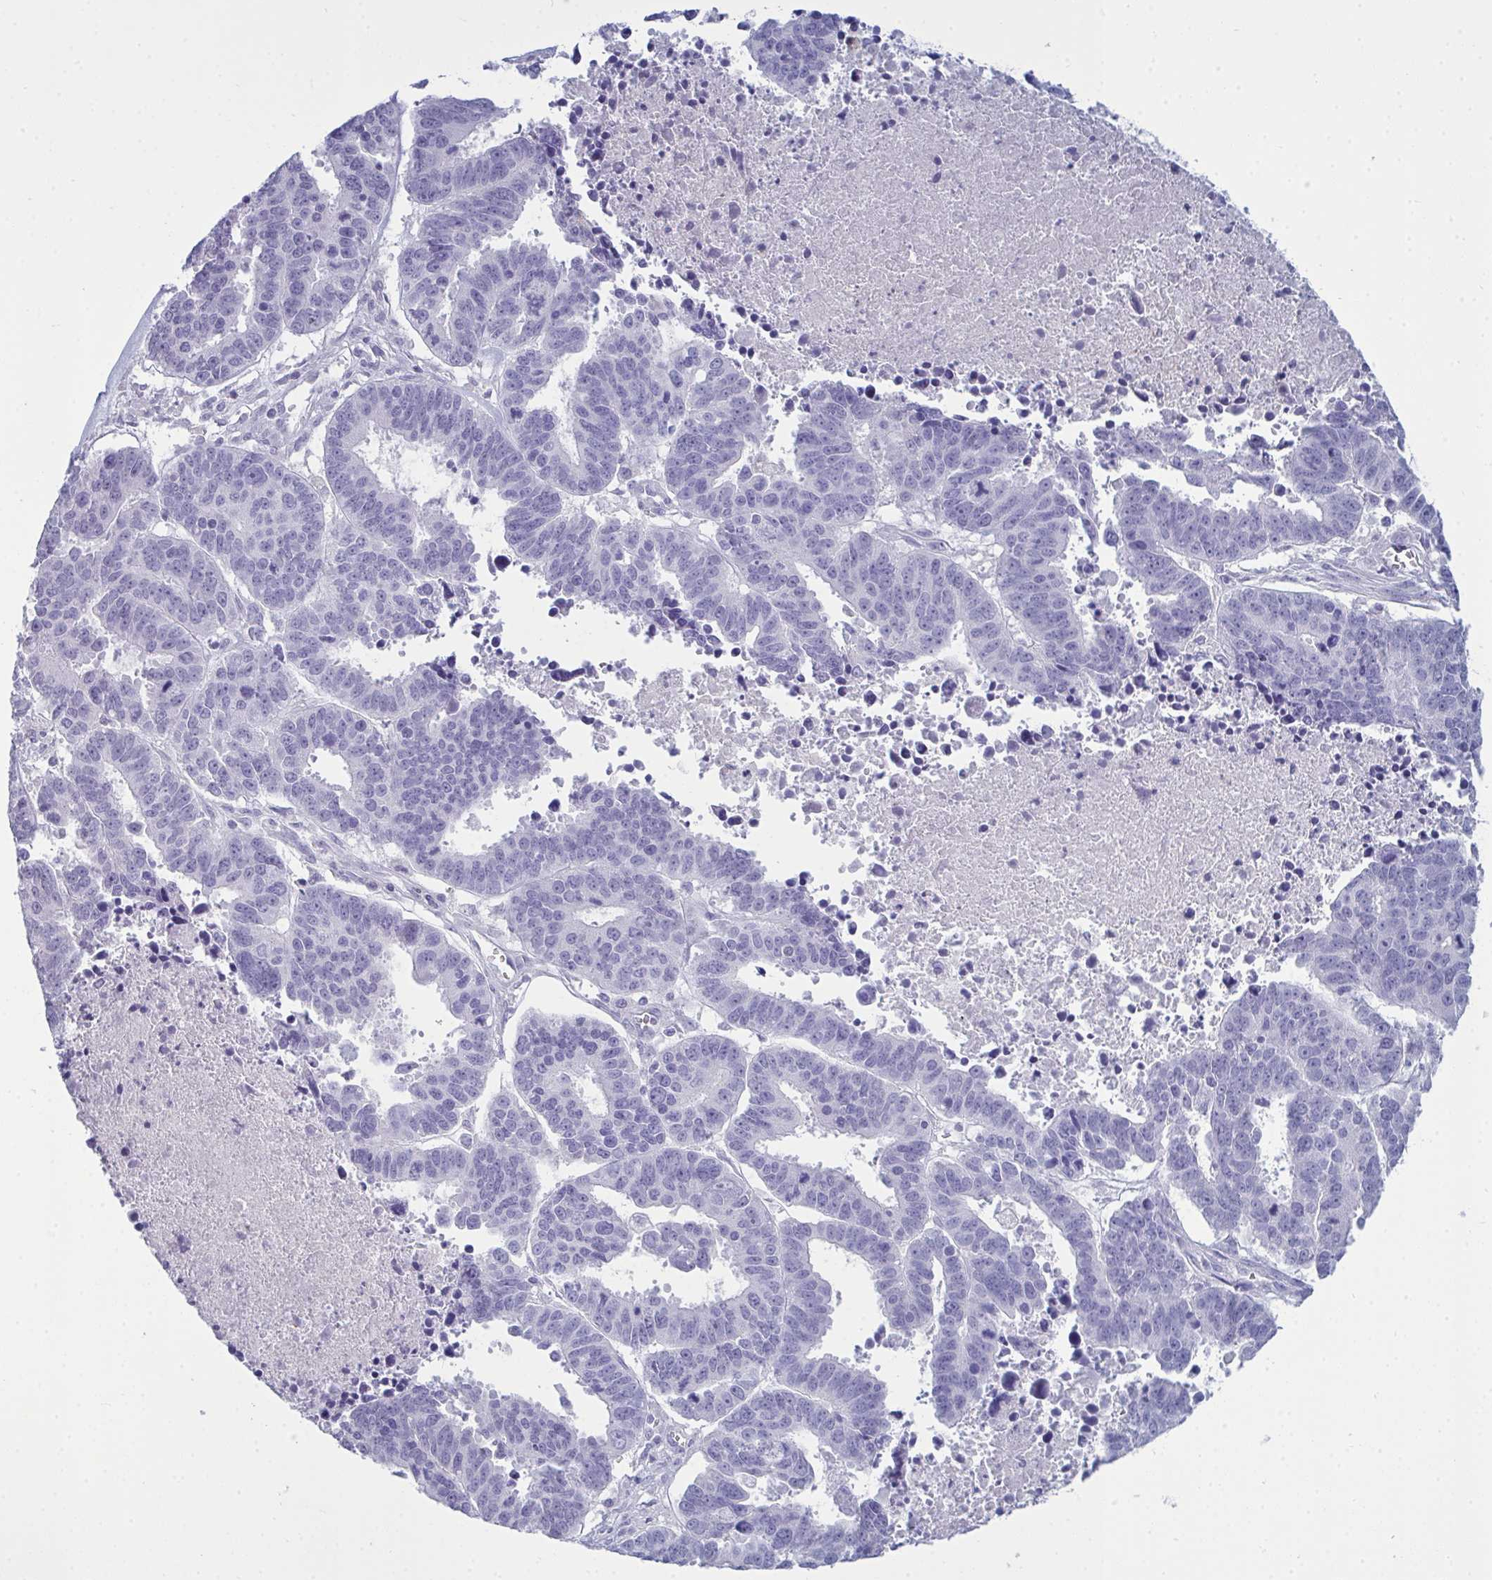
{"staining": {"intensity": "negative", "quantity": "none", "location": "none"}, "tissue": "ovarian cancer", "cell_type": "Tumor cells", "image_type": "cancer", "snomed": [{"axis": "morphology", "description": "Carcinoma, endometroid"}, {"axis": "morphology", "description": "Cystadenocarcinoma, serous, NOS"}, {"axis": "topography", "description": "Ovary"}], "caption": "Tumor cells show no significant positivity in ovarian cancer.", "gene": "SERPINB10", "patient": {"sex": "female", "age": 45}}